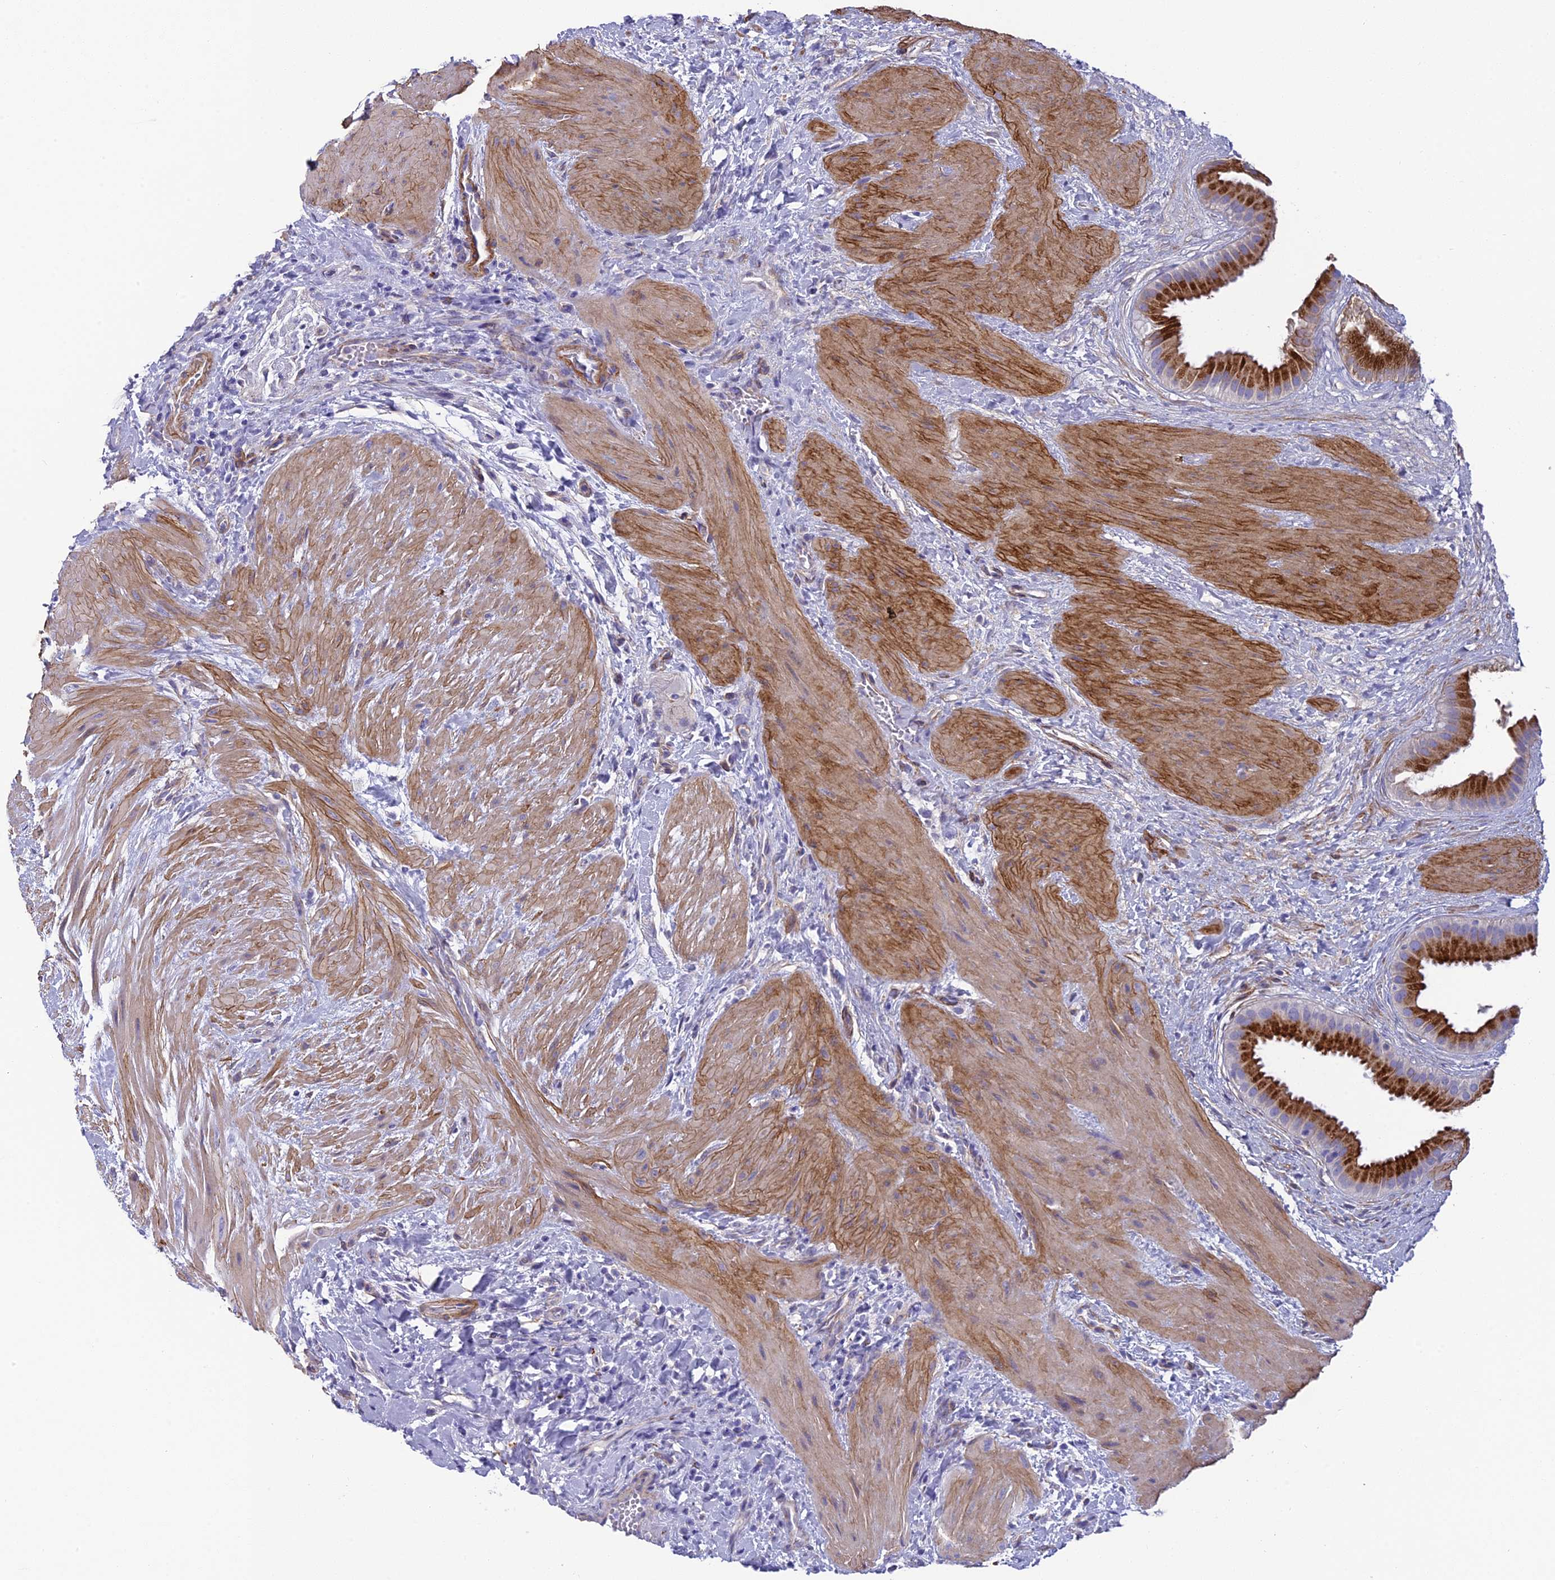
{"staining": {"intensity": "strong", "quantity": ">75%", "location": "cytoplasmic/membranous"}, "tissue": "gallbladder", "cell_type": "Glandular cells", "image_type": "normal", "snomed": [{"axis": "morphology", "description": "Normal tissue, NOS"}, {"axis": "topography", "description": "Gallbladder"}], "caption": "An immunohistochemistry (IHC) image of normal tissue is shown. Protein staining in brown labels strong cytoplasmic/membranous positivity in gallbladder within glandular cells. The staining was performed using DAB (3,3'-diaminobenzidine), with brown indicating positive protein expression. Nuclei are stained blue with hematoxylin.", "gene": "TNS1", "patient": {"sex": "male", "age": 55}}